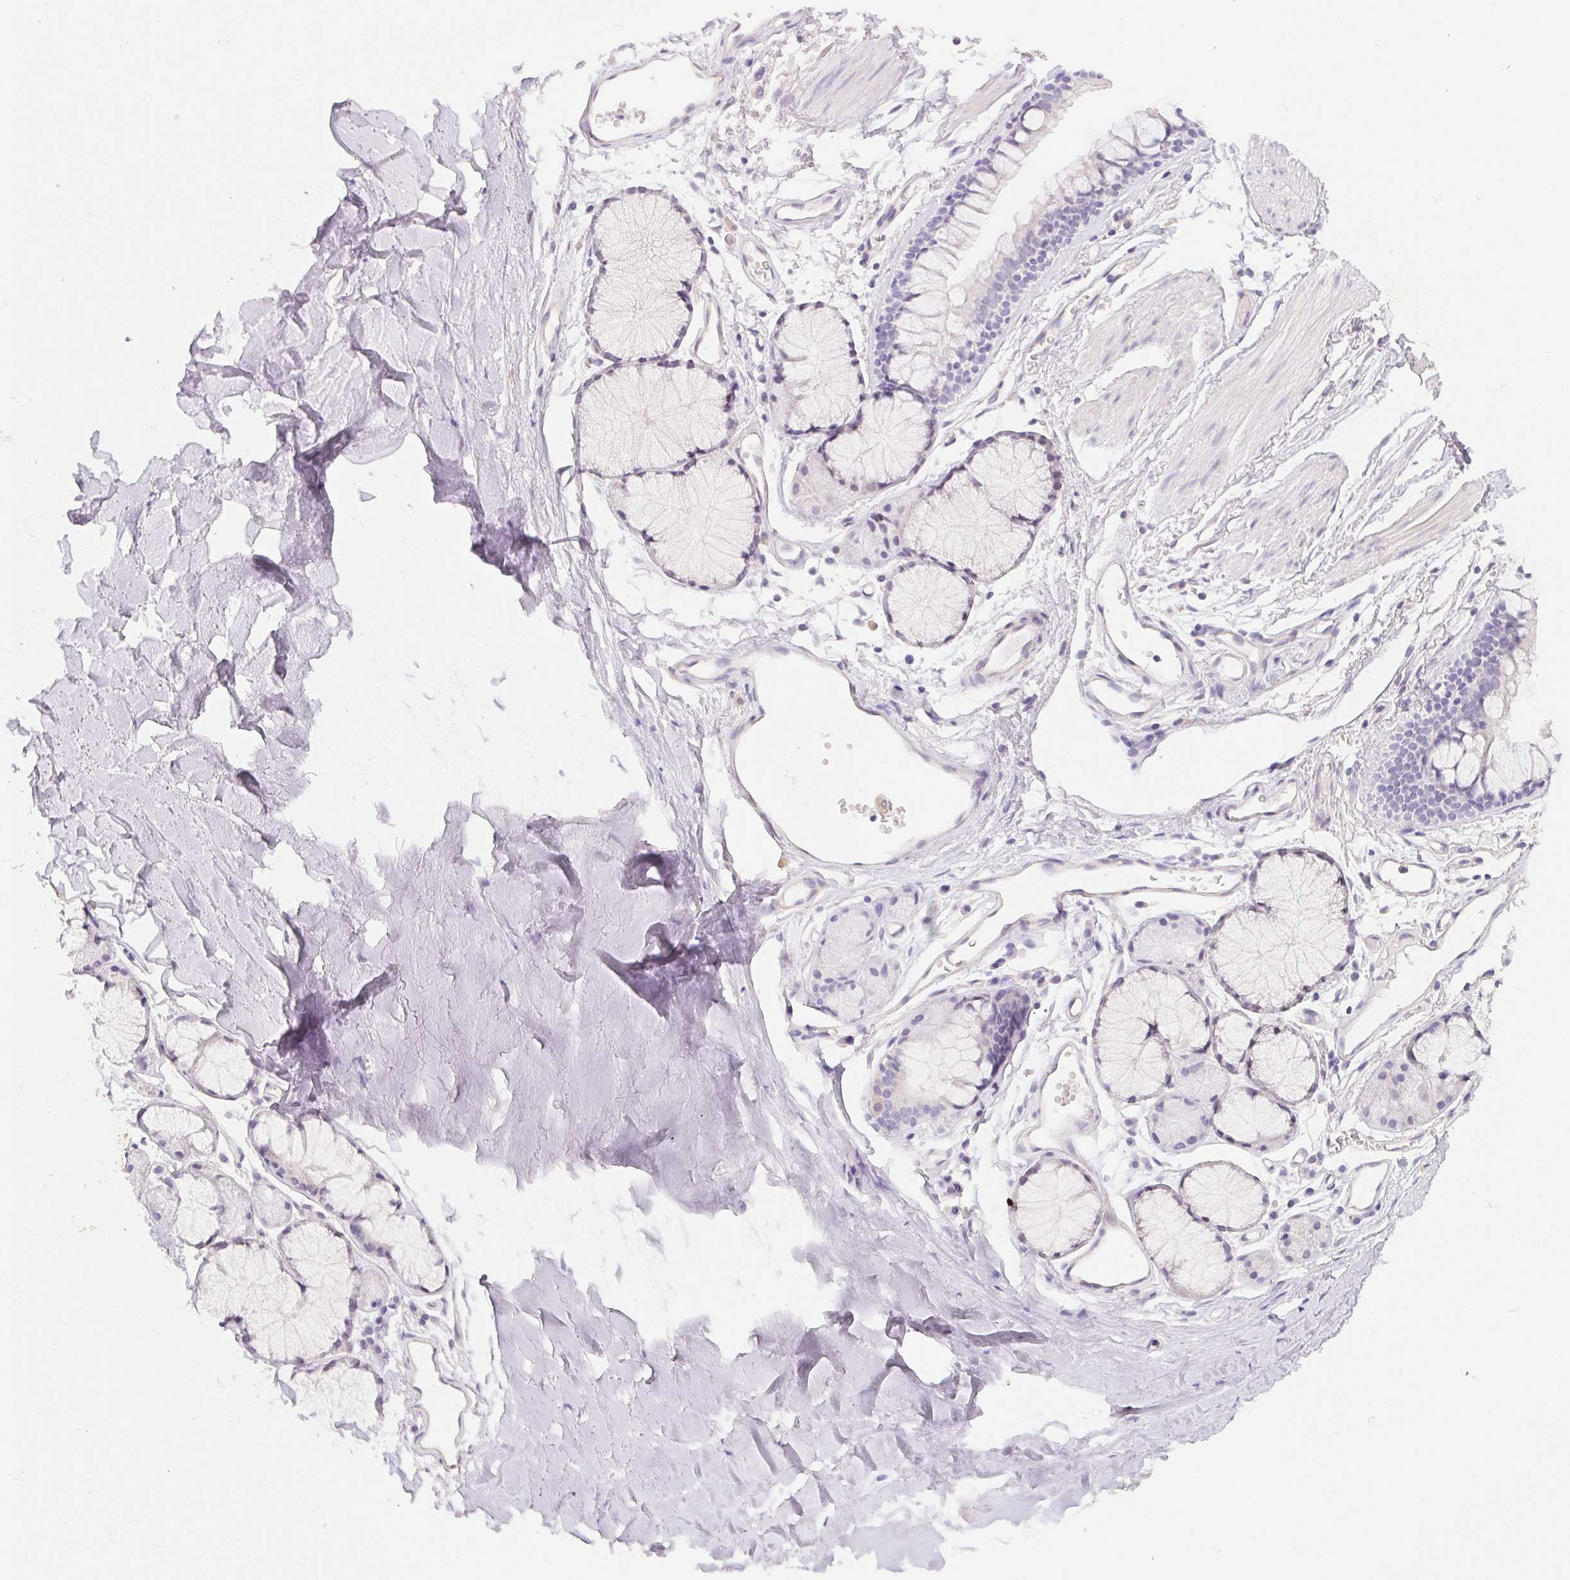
{"staining": {"intensity": "negative", "quantity": "none", "location": "none"}, "tissue": "adipose tissue", "cell_type": "Adipocytes", "image_type": "normal", "snomed": [{"axis": "morphology", "description": "Normal tissue, NOS"}, {"axis": "topography", "description": "Cartilage tissue"}, {"axis": "topography", "description": "Bronchus"}], "caption": "Immunohistochemistry (IHC) image of normal adipose tissue: adipose tissue stained with DAB displays no significant protein positivity in adipocytes. (DAB (3,3'-diaminobenzidine) immunohistochemistry (IHC), high magnification).", "gene": "CTNND2", "patient": {"sex": "female", "age": 79}}